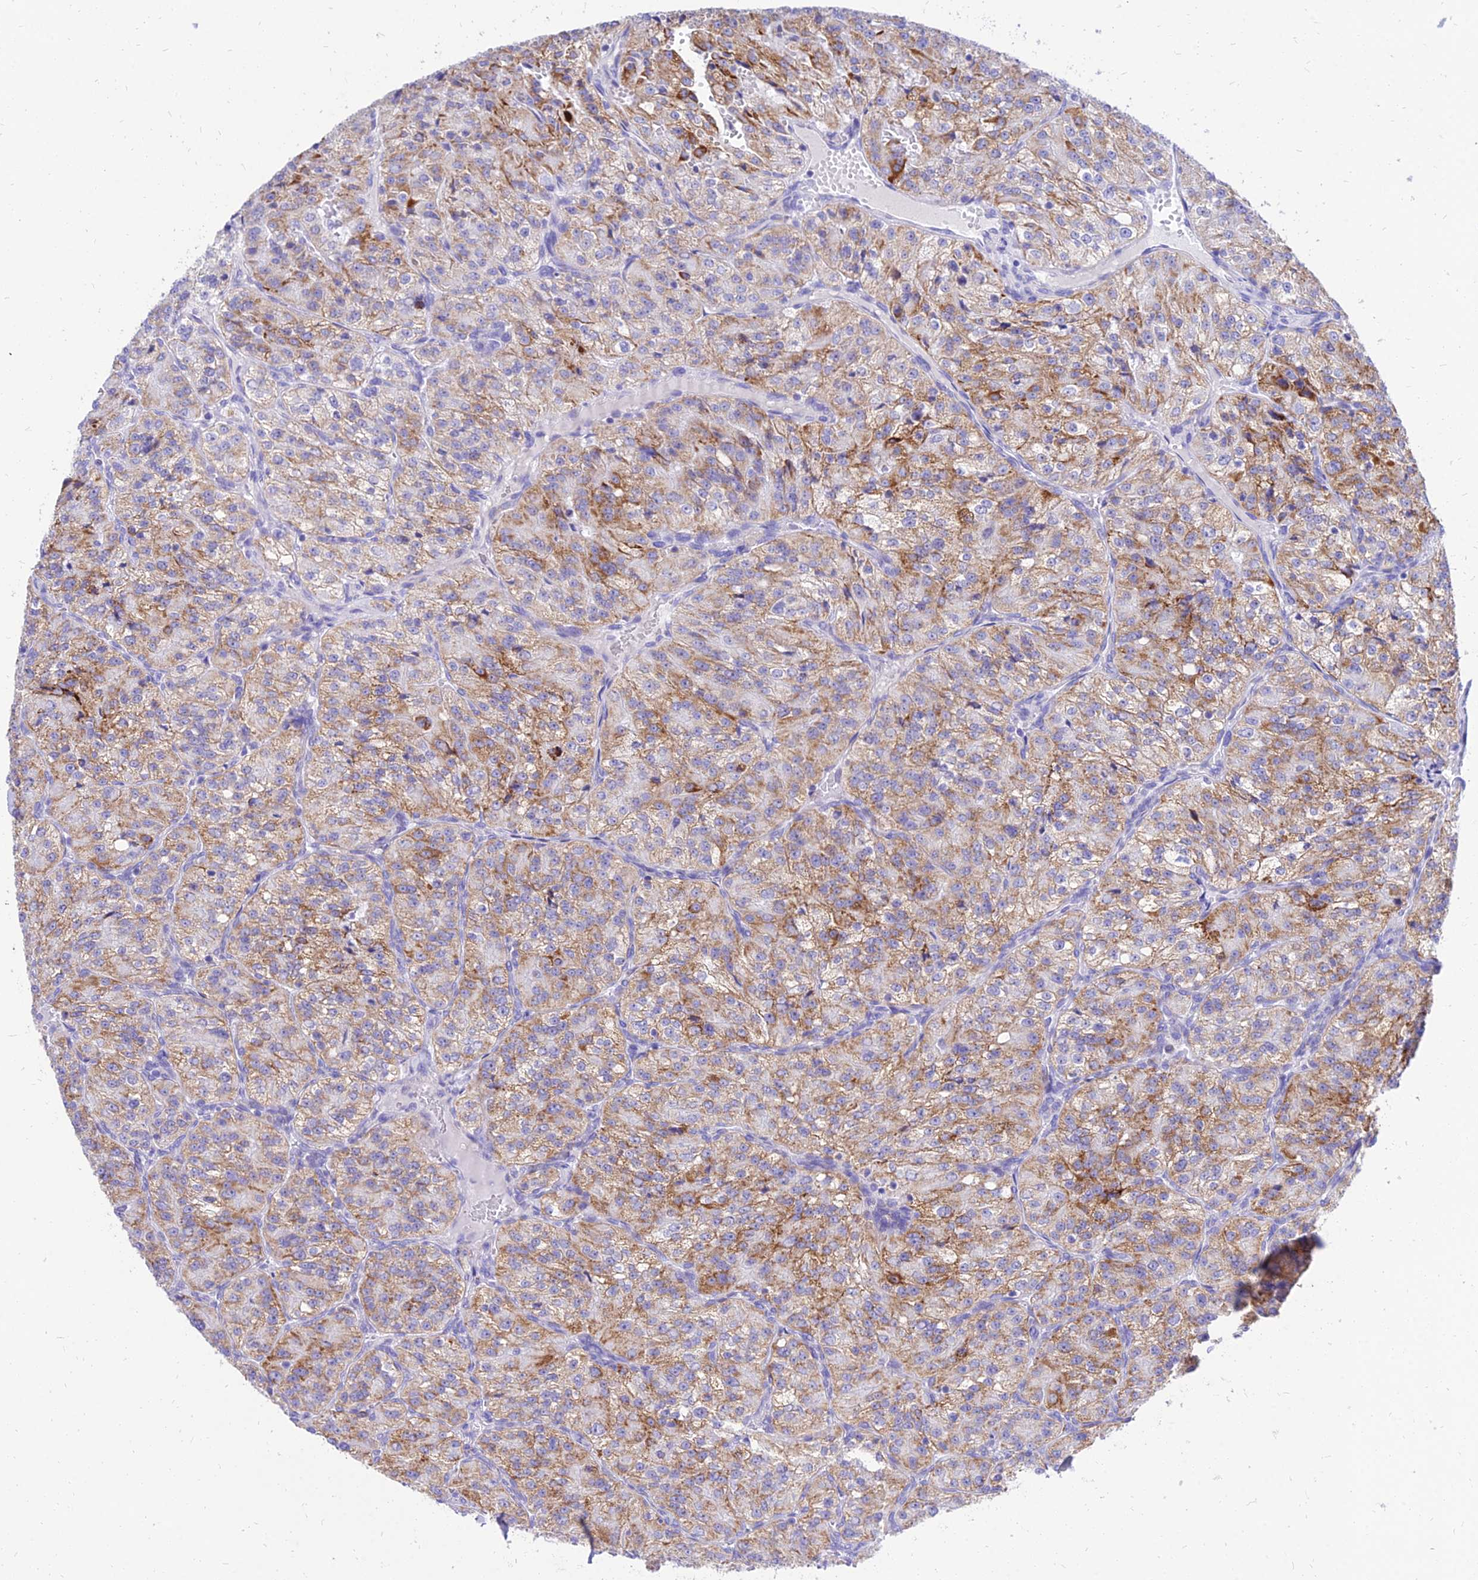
{"staining": {"intensity": "moderate", "quantity": ">75%", "location": "cytoplasmic/membranous"}, "tissue": "renal cancer", "cell_type": "Tumor cells", "image_type": "cancer", "snomed": [{"axis": "morphology", "description": "Adenocarcinoma, NOS"}, {"axis": "topography", "description": "Kidney"}], "caption": "Immunohistochemical staining of human renal cancer exhibits medium levels of moderate cytoplasmic/membranous positivity in approximately >75% of tumor cells.", "gene": "PKN3", "patient": {"sex": "female", "age": 63}}